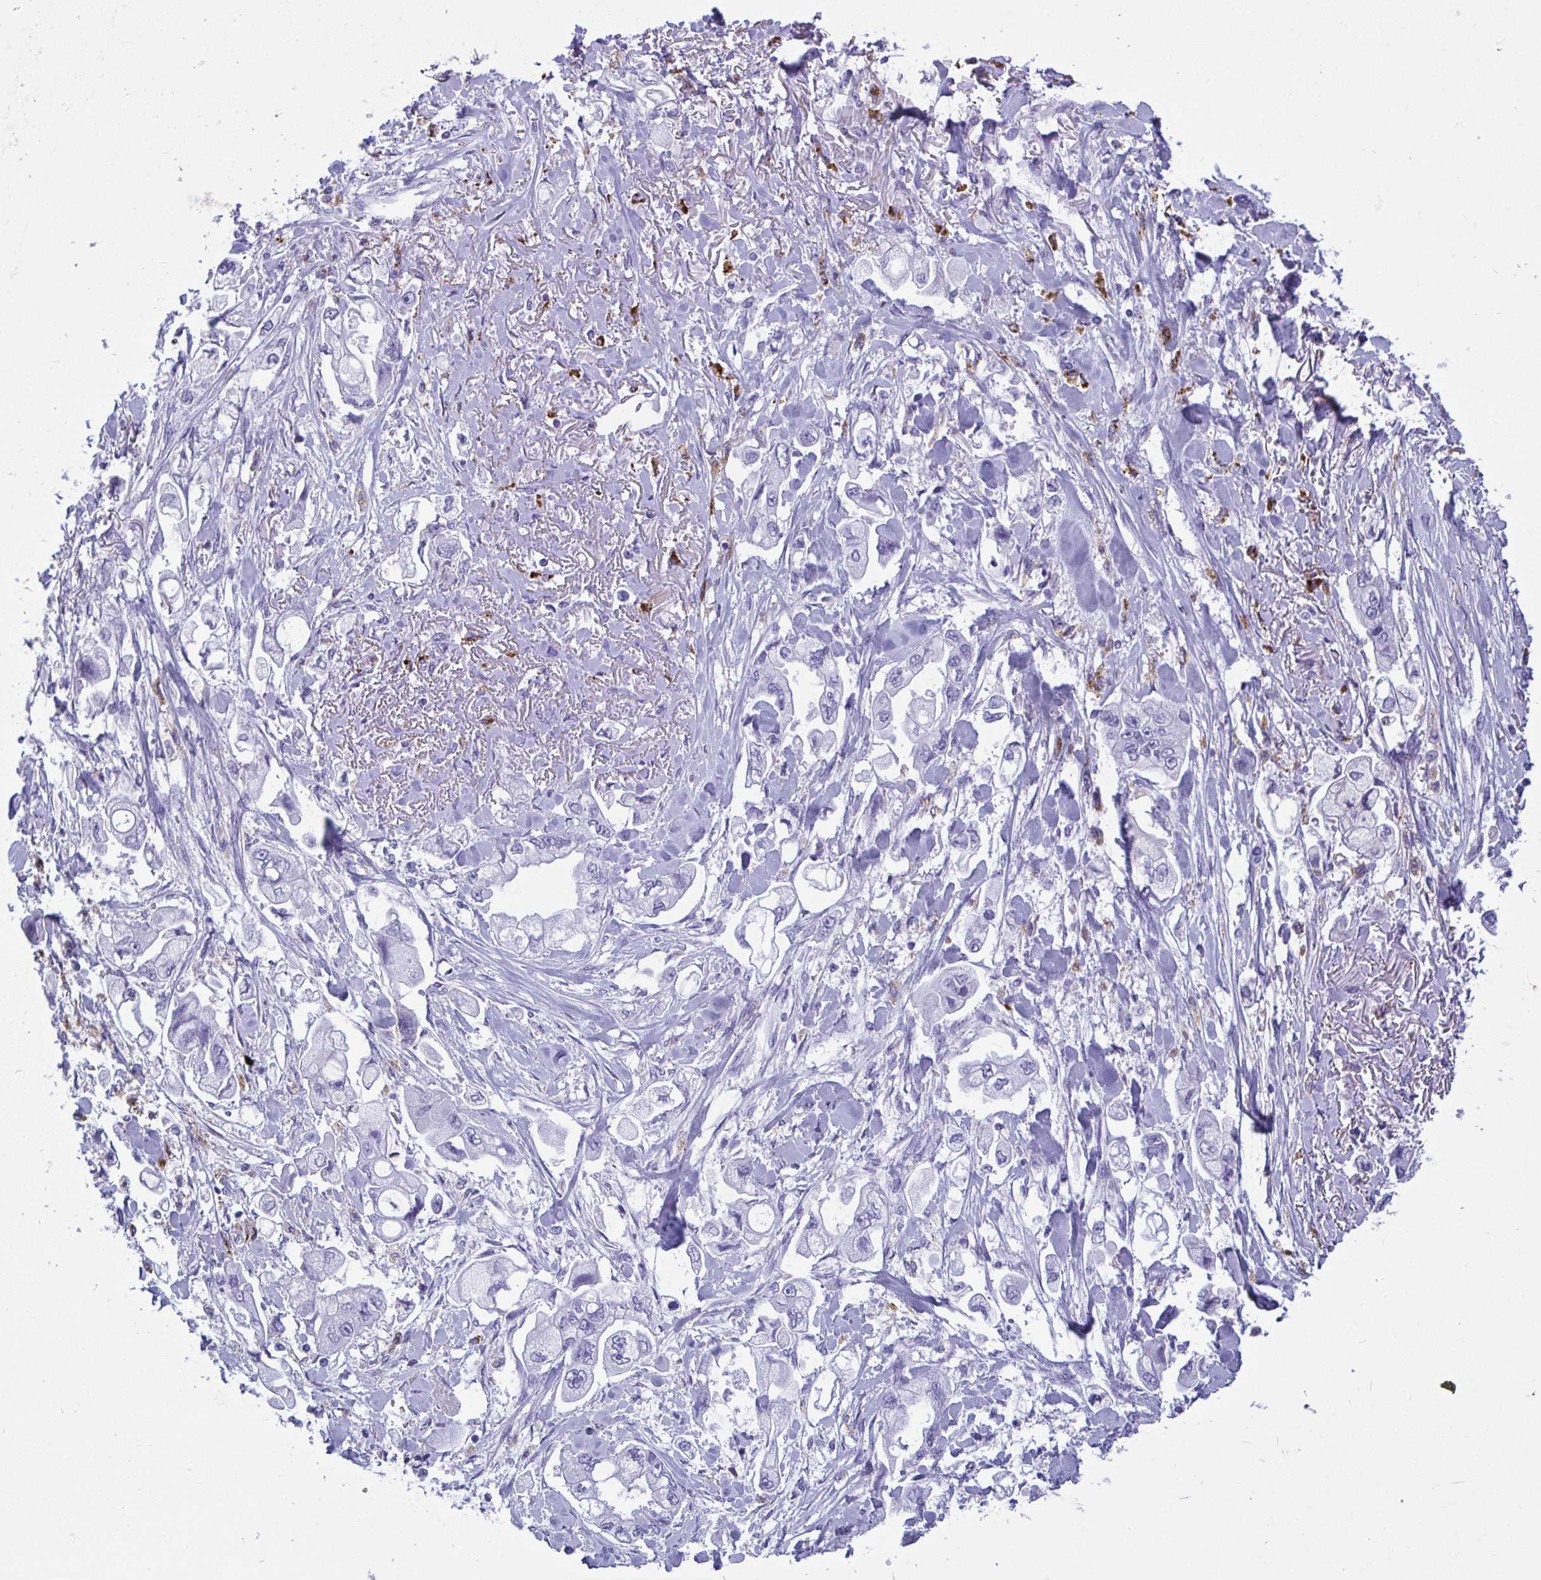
{"staining": {"intensity": "negative", "quantity": "none", "location": "none"}, "tissue": "stomach cancer", "cell_type": "Tumor cells", "image_type": "cancer", "snomed": [{"axis": "morphology", "description": "Adenocarcinoma, NOS"}, {"axis": "topography", "description": "Stomach"}], "caption": "This is an immunohistochemistry image of human stomach cancer (adenocarcinoma). There is no staining in tumor cells.", "gene": "CPVL", "patient": {"sex": "male", "age": 62}}